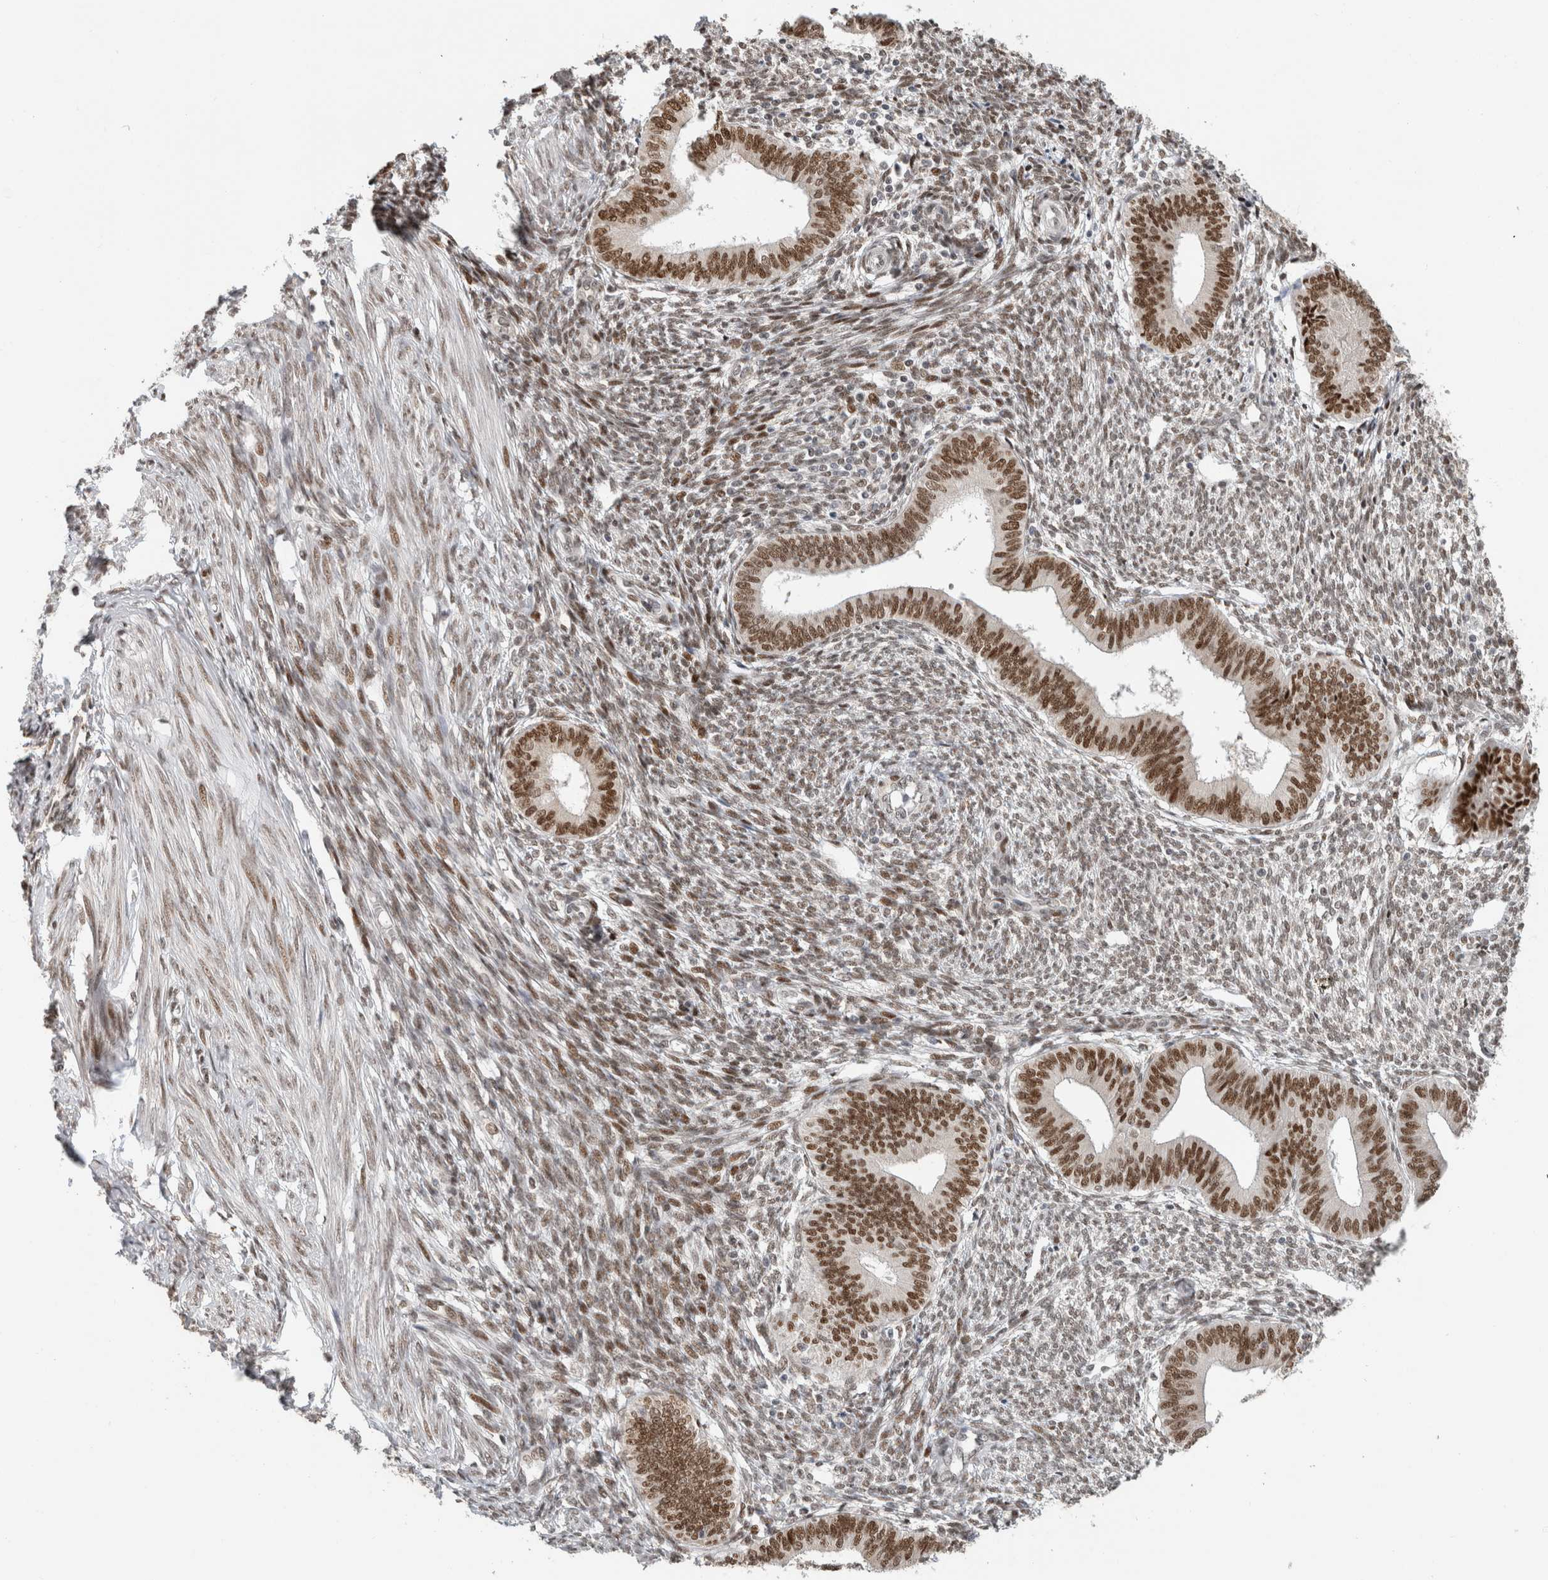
{"staining": {"intensity": "moderate", "quantity": ">75%", "location": "nuclear"}, "tissue": "endometrium", "cell_type": "Cells in endometrial stroma", "image_type": "normal", "snomed": [{"axis": "morphology", "description": "Normal tissue, NOS"}, {"axis": "topography", "description": "Endometrium"}], "caption": "IHC staining of unremarkable endometrium, which displays medium levels of moderate nuclear staining in about >75% of cells in endometrial stroma indicating moderate nuclear protein staining. The staining was performed using DAB (brown) for protein detection and nuclei were counterstained in hematoxylin (blue).", "gene": "HNRNPR", "patient": {"sex": "female", "age": 46}}